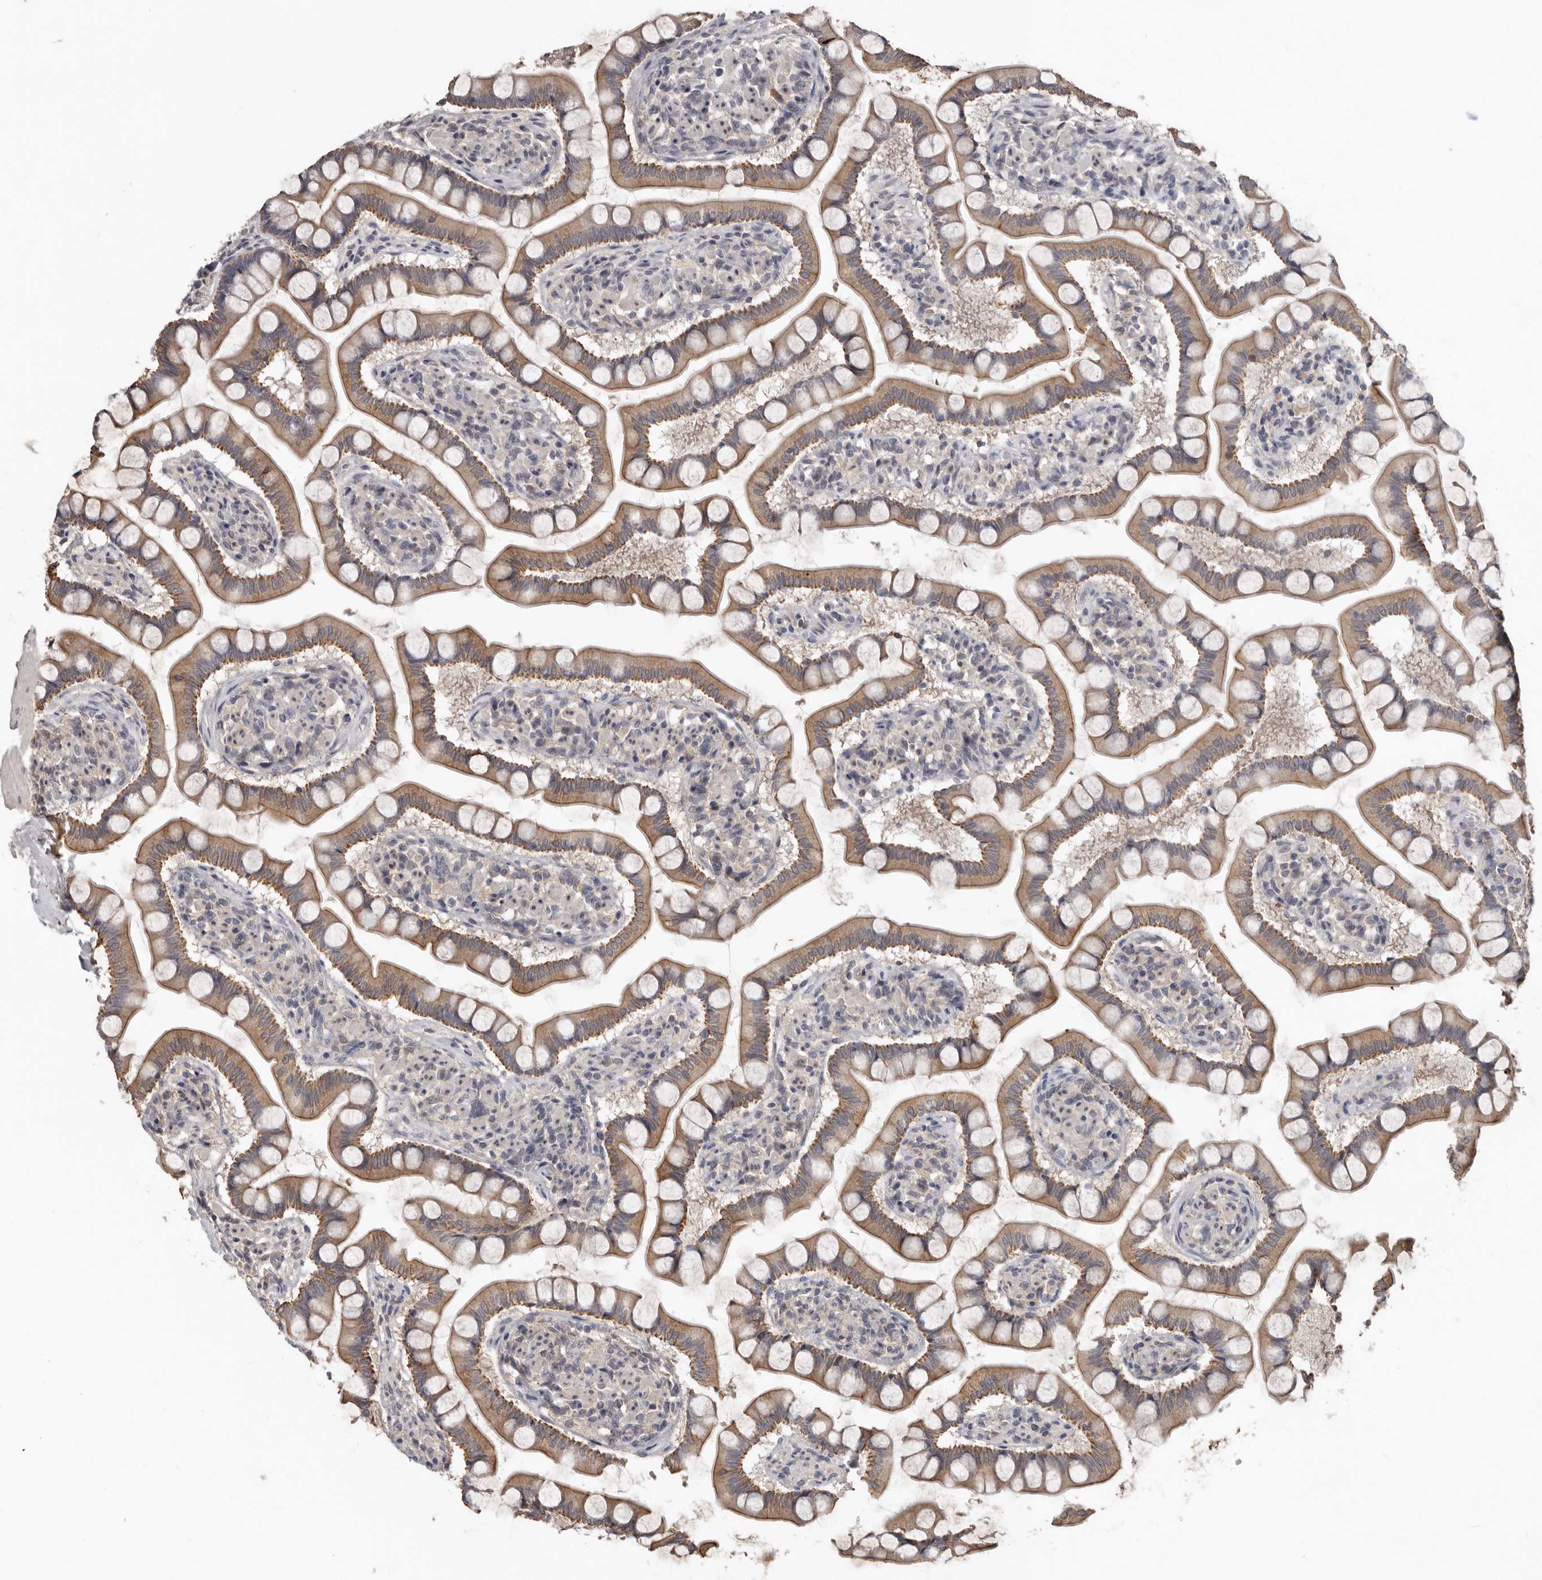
{"staining": {"intensity": "weak", "quantity": "25%-75%", "location": "cytoplasmic/membranous"}, "tissue": "small intestine", "cell_type": "Glandular cells", "image_type": "normal", "snomed": [{"axis": "morphology", "description": "Normal tissue, NOS"}, {"axis": "topography", "description": "Small intestine"}], "caption": "Glandular cells exhibit weak cytoplasmic/membranous staining in approximately 25%-75% of cells in benign small intestine.", "gene": "NMUR1", "patient": {"sex": "male", "age": 41}}